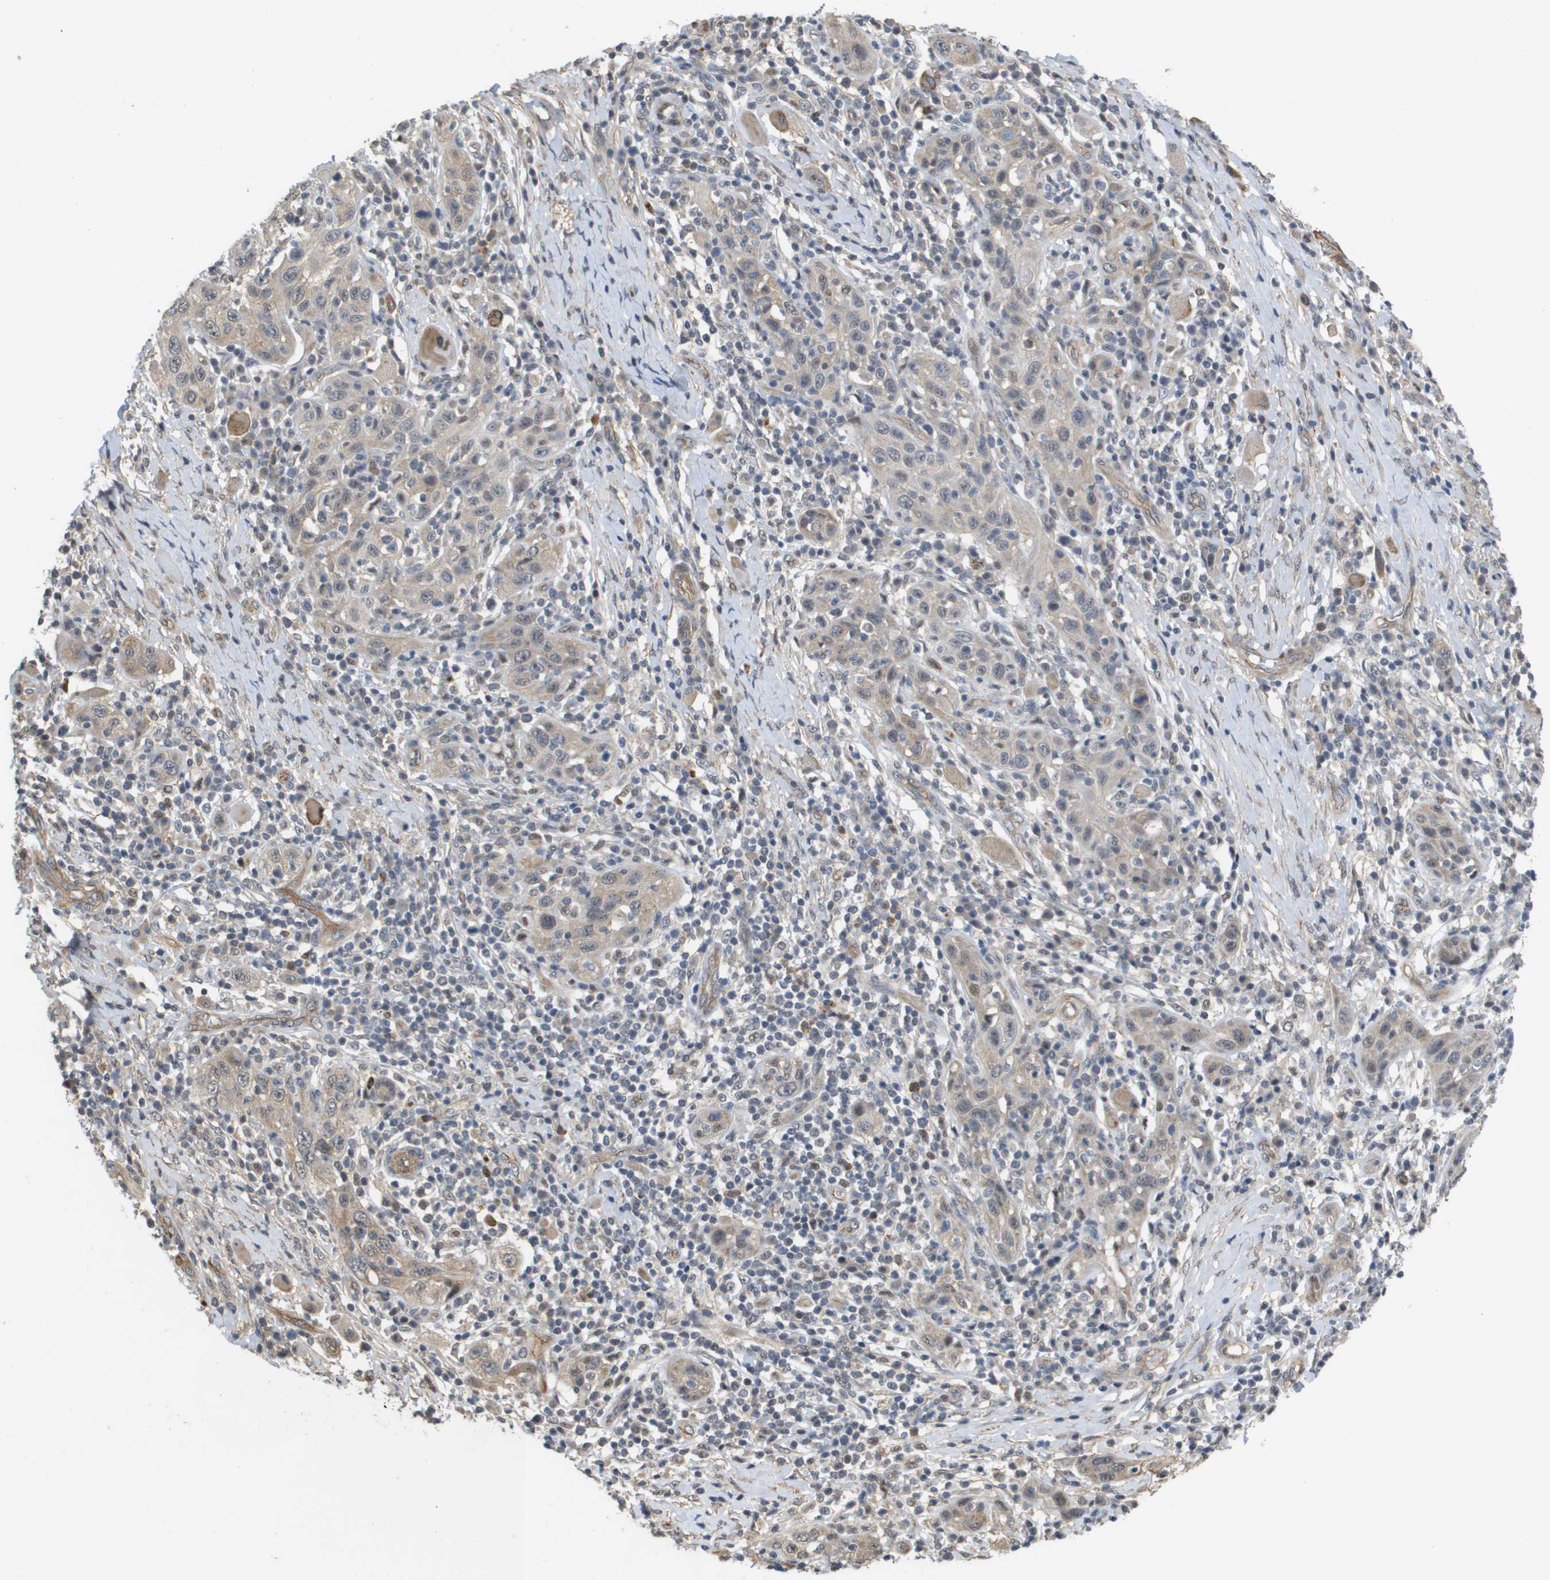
{"staining": {"intensity": "weak", "quantity": "25%-75%", "location": "cytoplasmic/membranous"}, "tissue": "skin cancer", "cell_type": "Tumor cells", "image_type": "cancer", "snomed": [{"axis": "morphology", "description": "Squamous cell carcinoma, NOS"}, {"axis": "topography", "description": "Skin"}], "caption": "Tumor cells exhibit low levels of weak cytoplasmic/membranous expression in about 25%-75% of cells in squamous cell carcinoma (skin). The staining is performed using DAB brown chromogen to label protein expression. The nuclei are counter-stained blue using hematoxylin.", "gene": "RNF112", "patient": {"sex": "female", "age": 88}}